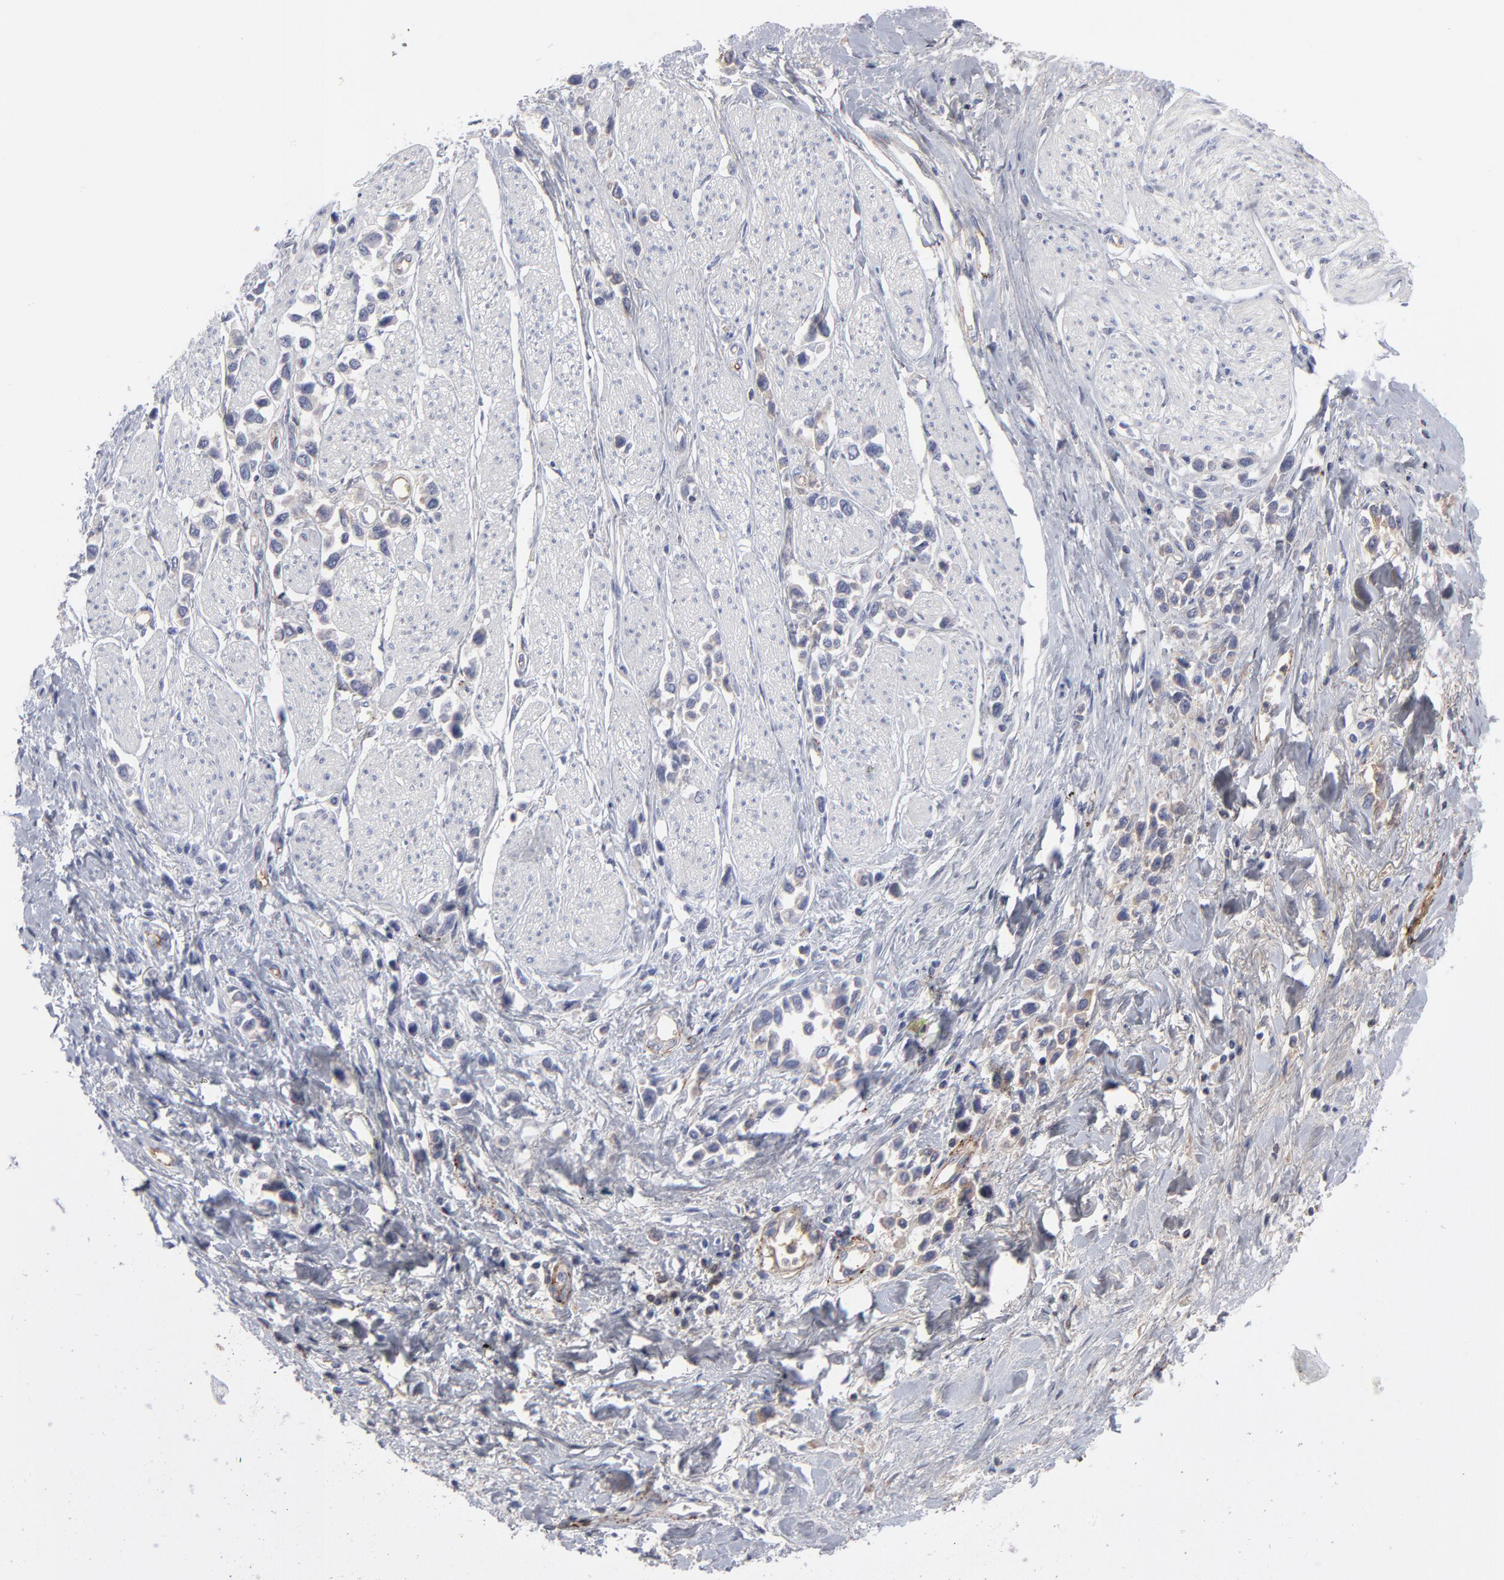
{"staining": {"intensity": "negative", "quantity": "none", "location": "none"}, "tissue": "stomach cancer", "cell_type": "Tumor cells", "image_type": "cancer", "snomed": [{"axis": "morphology", "description": "Adenocarcinoma, NOS"}, {"axis": "topography", "description": "Stomach, upper"}], "caption": "Immunohistochemistry photomicrograph of stomach adenocarcinoma stained for a protein (brown), which exhibits no positivity in tumor cells.", "gene": "CCR3", "patient": {"sex": "male", "age": 76}}